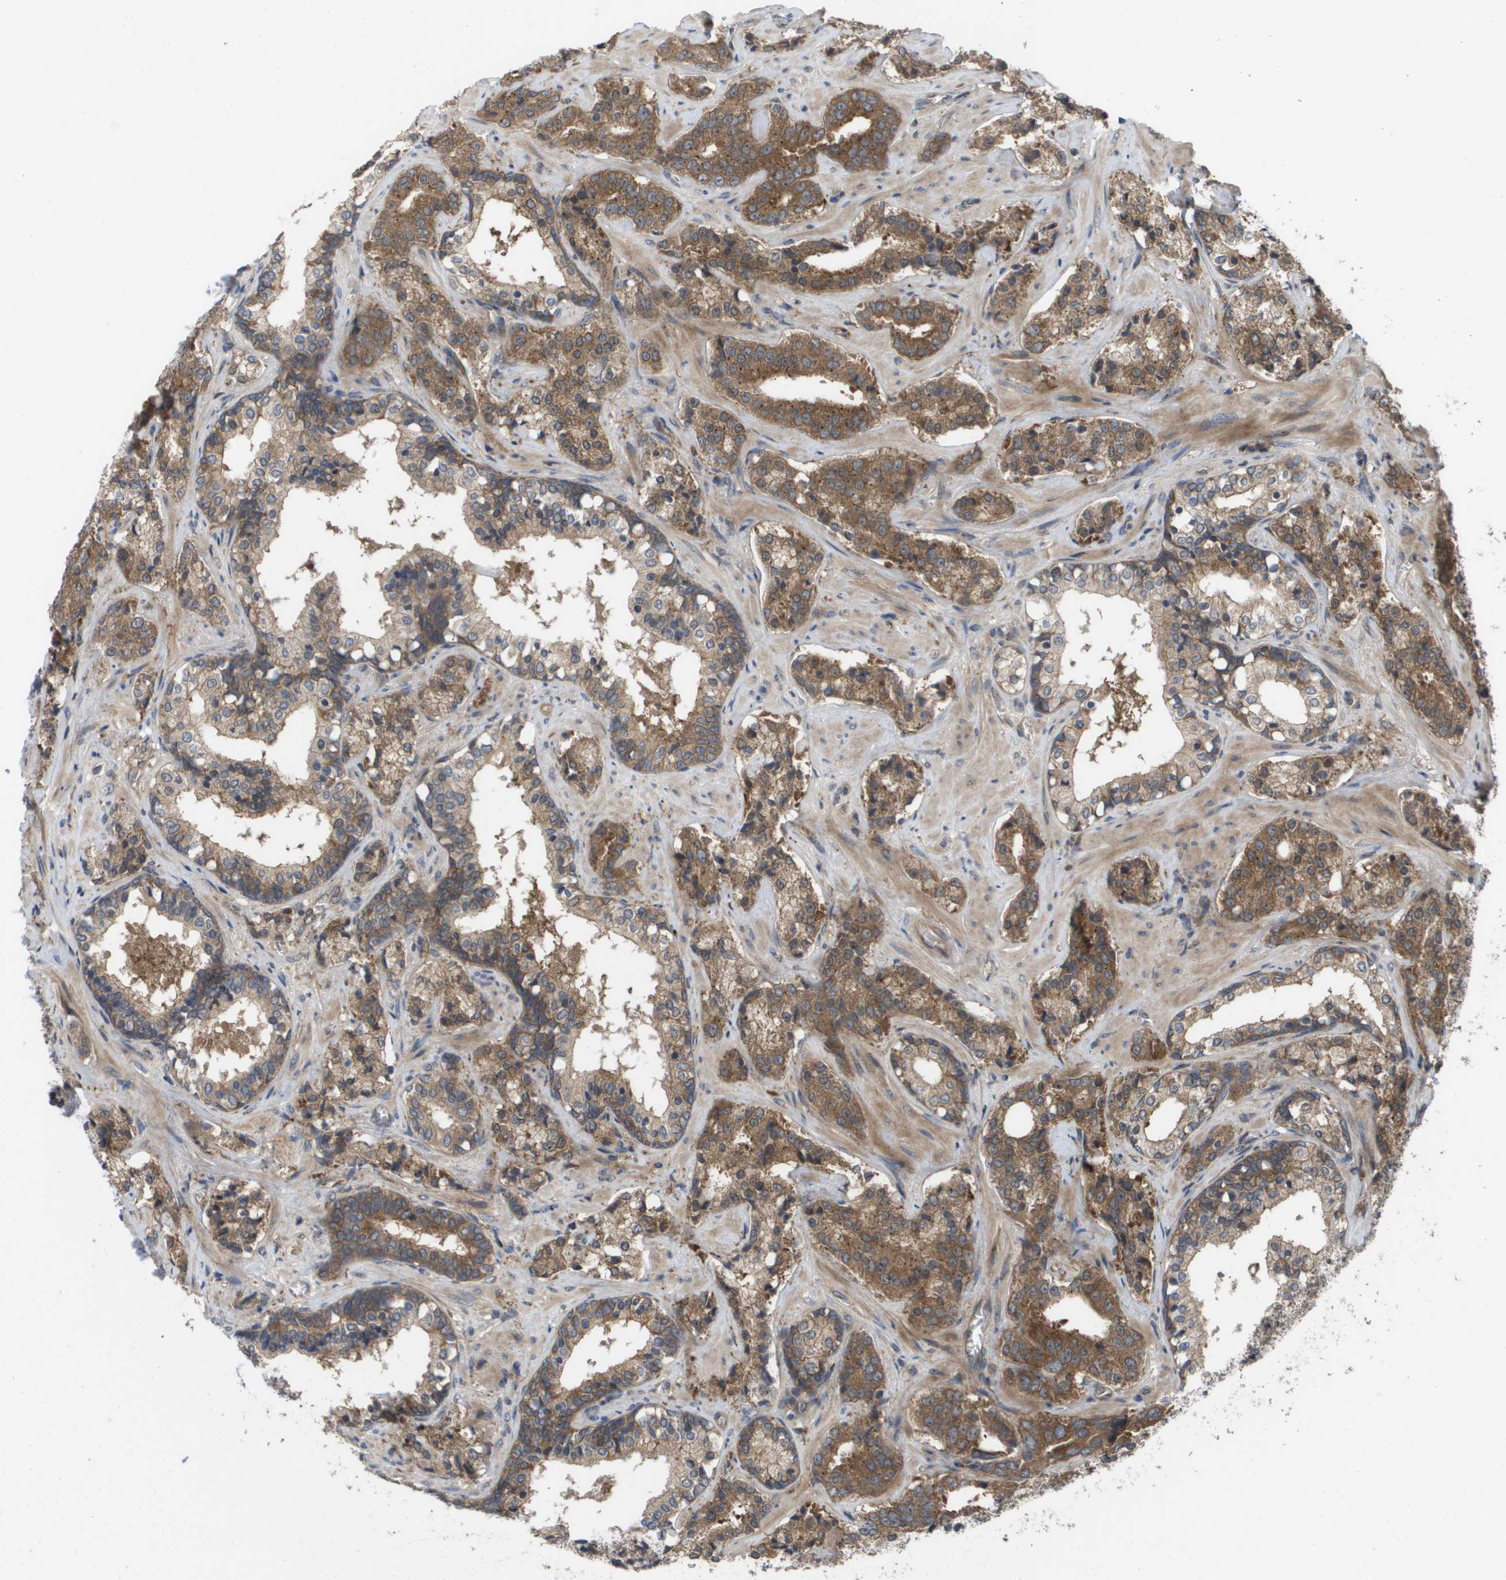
{"staining": {"intensity": "moderate", "quantity": ">75%", "location": "cytoplasmic/membranous"}, "tissue": "prostate cancer", "cell_type": "Tumor cells", "image_type": "cancer", "snomed": [{"axis": "morphology", "description": "Adenocarcinoma, High grade"}, {"axis": "topography", "description": "Prostate"}], "caption": "Protein expression analysis of prostate cancer (high-grade adenocarcinoma) reveals moderate cytoplasmic/membranous staining in about >75% of tumor cells. (DAB (3,3'-diaminobenzidine) IHC, brown staining for protein, blue staining for nuclei).", "gene": "CTPS2", "patient": {"sex": "male", "age": 60}}